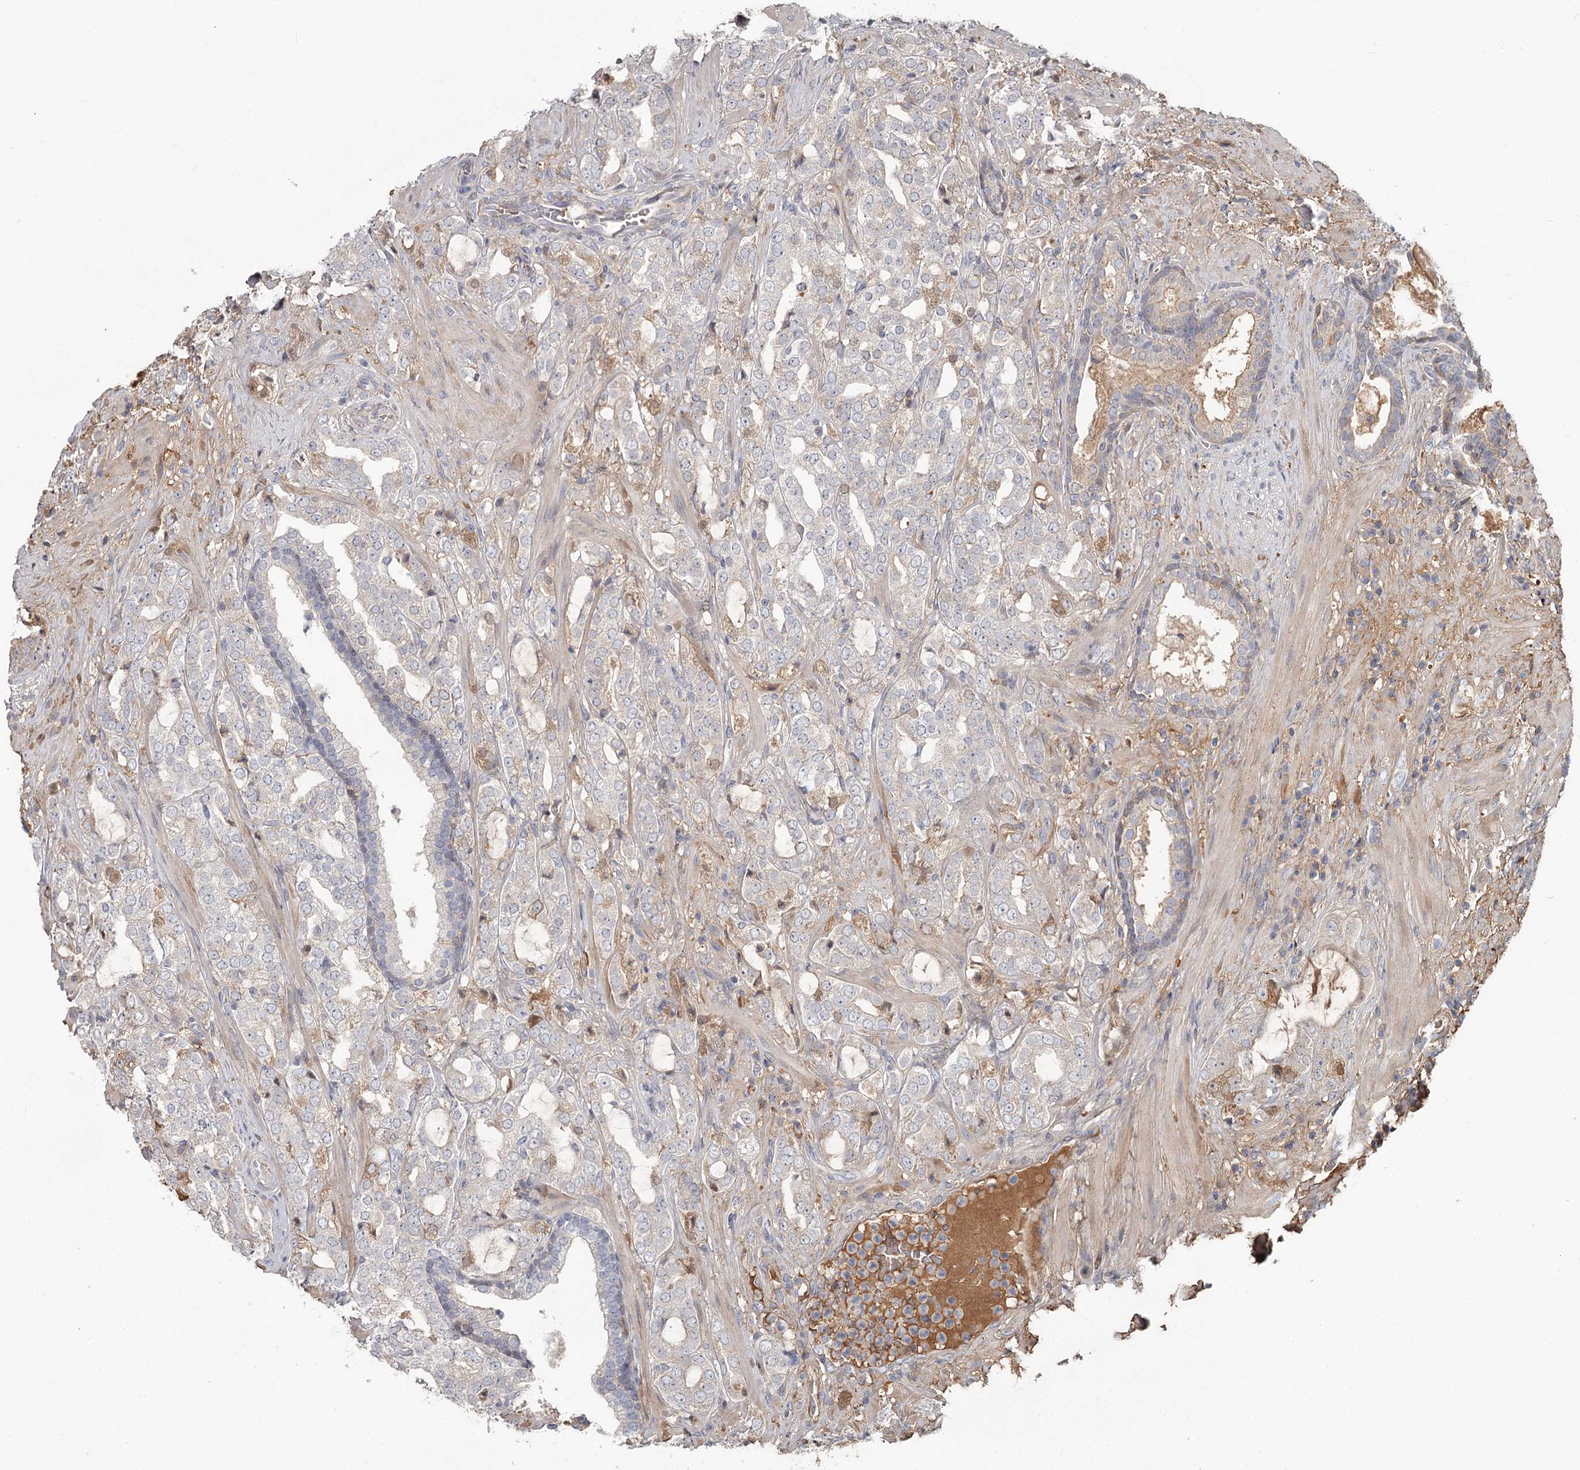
{"staining": {"intensity": "moderate", "quantity": "<25%", "location": "cytoplasmic/membranous"}, "tissue": "prostate cancer", "cell_type": "Tumor cells", "image_type": "cancer", "snomed": [{"axis": "morphology", "description": "Adenocarcinoma, High grade"}, {"axis": "topography", "description": "Prostate"}], "caption": "Immunohistochemistry micrograph of neoplastic tissue: adenocarcinoma (high-grade) (prostate) stained using immunohistochemistry displays low levels of moderate protein expression localized specifically in the cytoplasmic/membranous of tumor cells, appearing as a cytoplasmic/membranous brown color.", "gene": "DHRS9", "patient": {"sex": "male", "age": 64}}